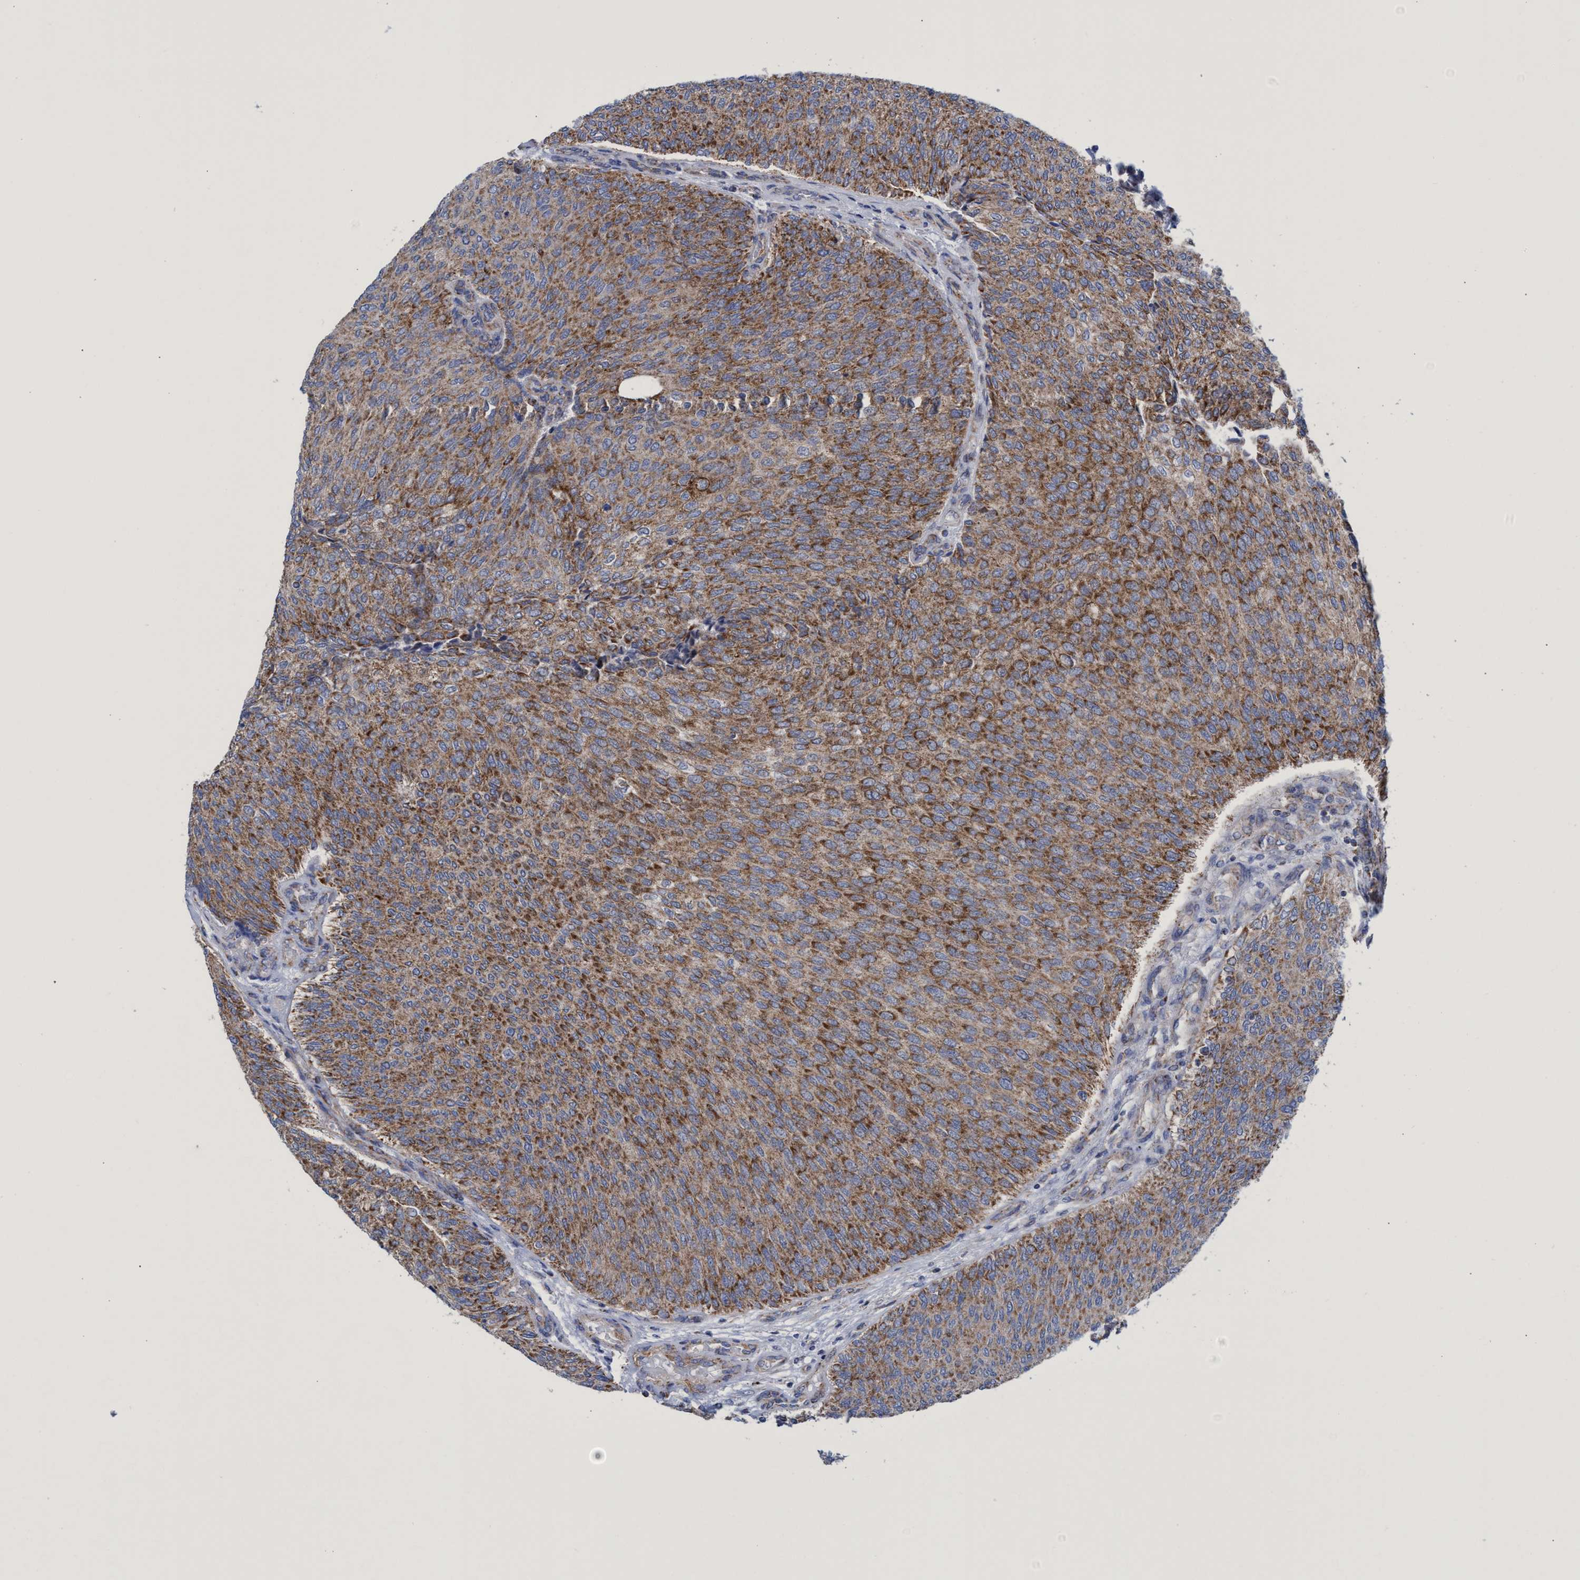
{"staining": {"intensity": "moderate", "quantity": ">75%", "location": "cytoplasmic/membranous"}, "tissue": "urothelial cancer", "cell_type": "Tumor cells", "image_type": "cancer", "snomed": [{"axis": "morphology", "description": "Urothelial carcinoma, Low grade"}, {"axis": "topography", "description": "Urinary bladder"}], "caption": "IHC micrograph of human urothelial cancer stained for a protein (brown), which shows medium levels of moderate cytoplasmic/membranous expression in approximately >75% of tumor cells.", "gene": "ZNF750", "patient": {"sex": "female", "age": 79}}